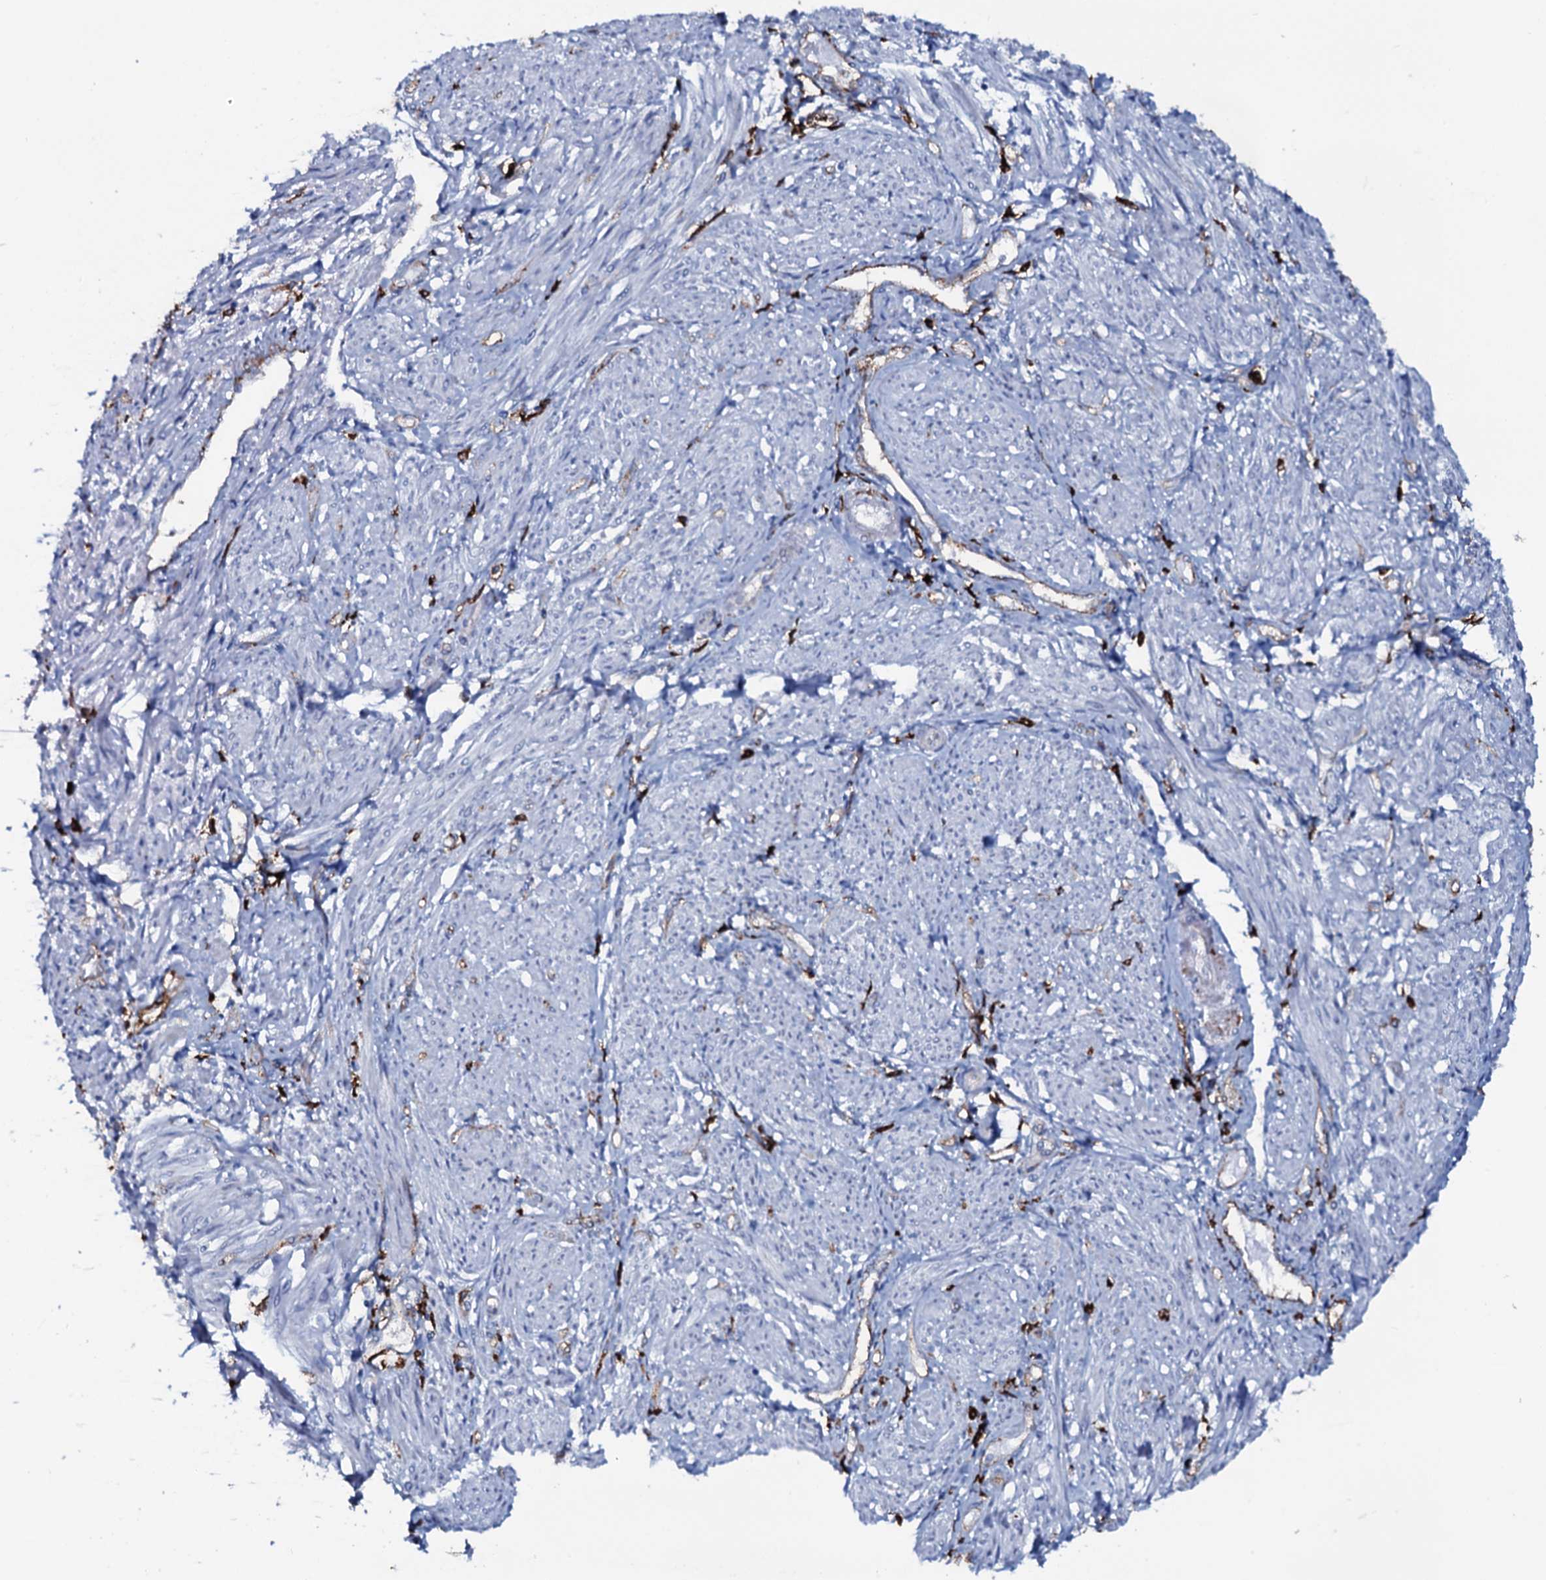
{"staining": {"intensity": "negative", "quantity": "none", "location": "none"}, "tissue": "smooth muscle", "cell_type": "Smooth muscle cells", "image_type": "normal", "snomed": [{"axis": "morphology", "description": "Normal tissue, NOS"}, {"axis": "topography", "description": "Smooth muscle"}], "caption": "Immunohistochemistry micrograph of normal smooth muscle stained for a protein (brown), which shows no staining in smooth muscle cells.", "gene": "OSBPL2", "patient": {"sex": "female", "age": 39}}